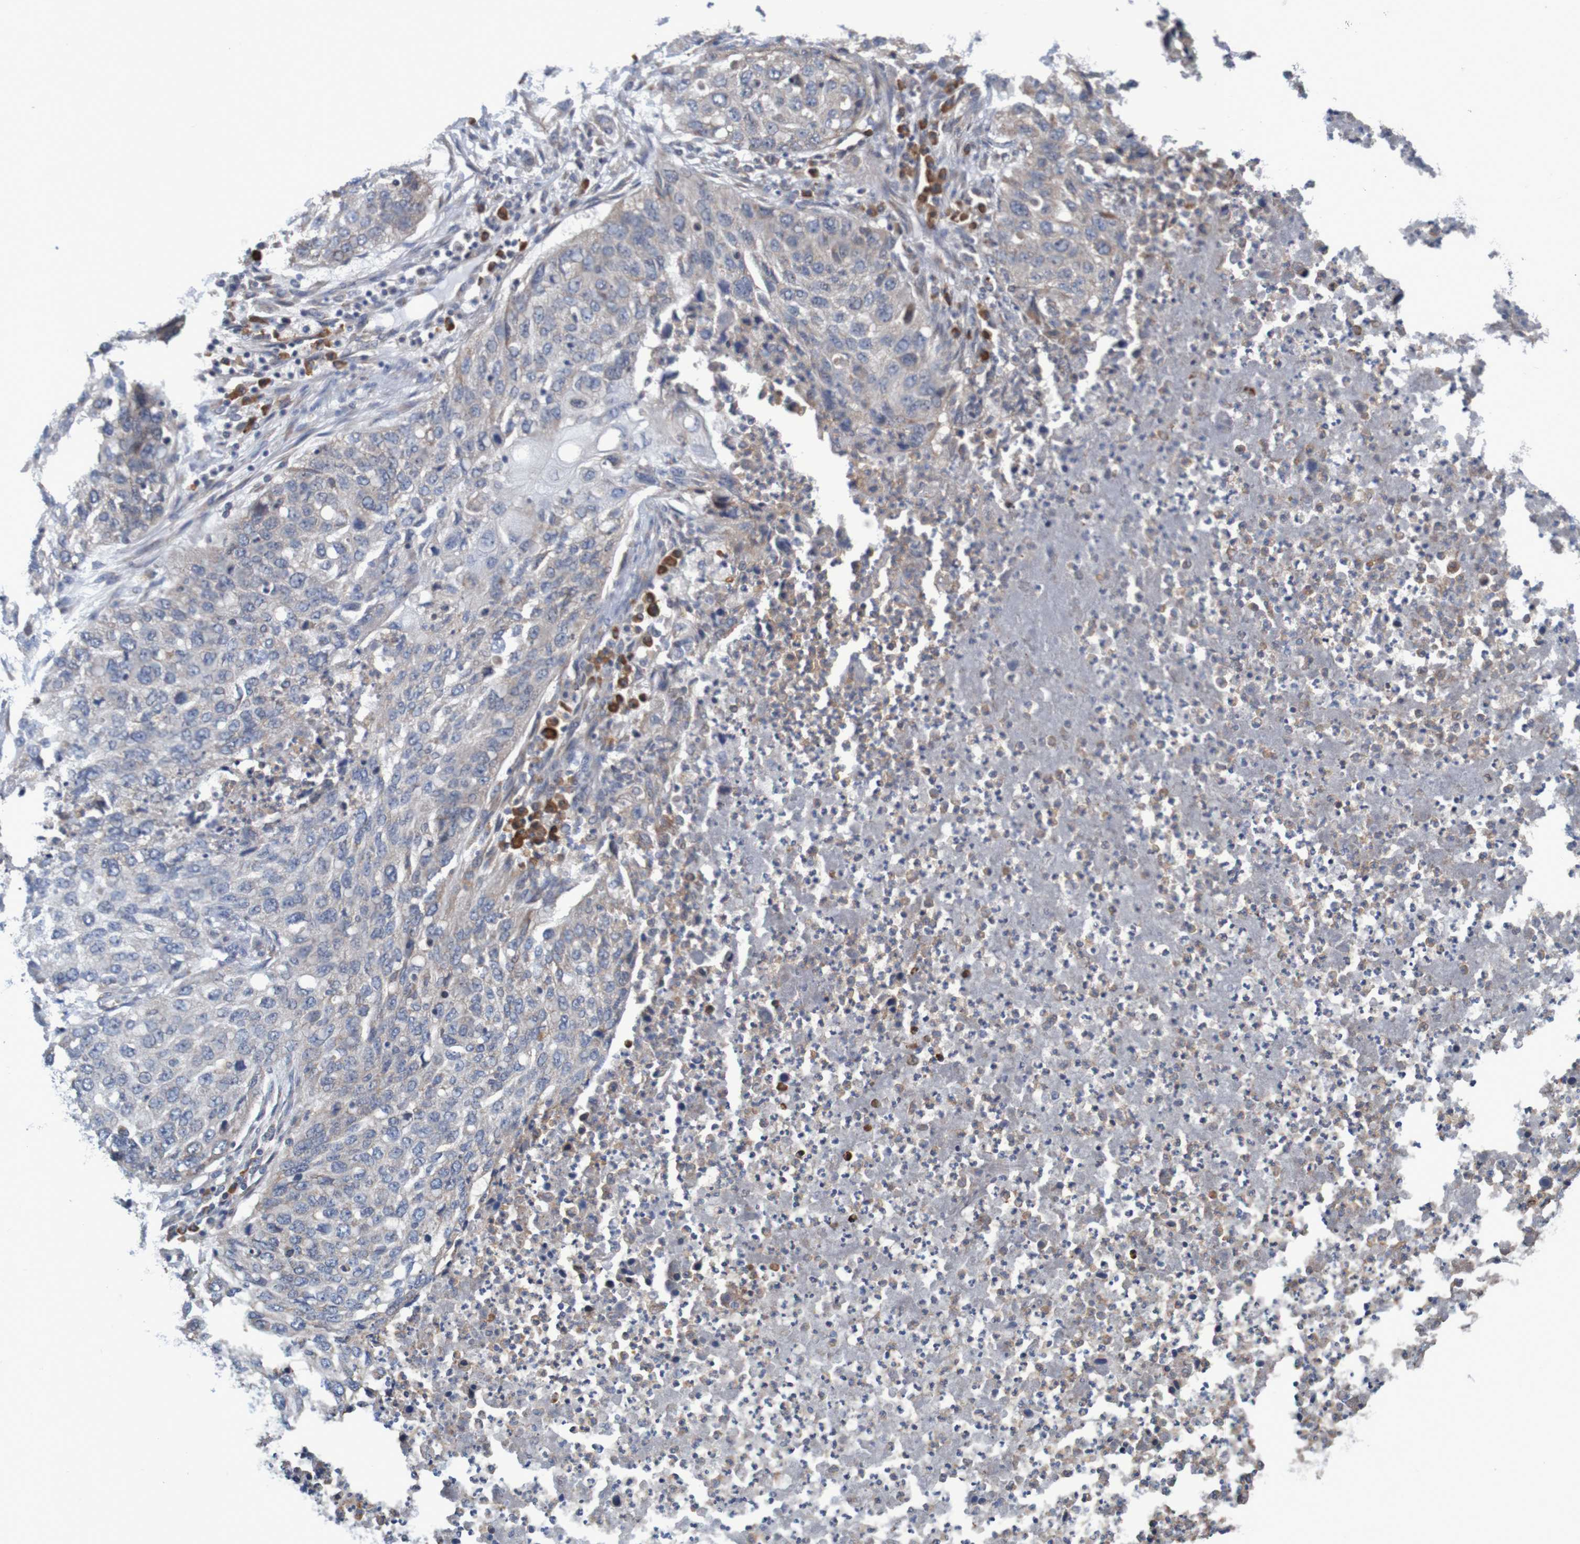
{"staining": {"intensity": "negative", "quantity": "none", "location": "none"}, "tissue": "lung cancer", "cell_type": "Tumor cells", "image_type": "cancer", "snomed": [{"axis": "morphology", "description": "Squamous cell carcinoma, NOS"}, {"axis": "topography", "description": "Lung"}], "caption": "IHC histopathology image of human lung squamous cell carcinoma stained for a protein (brown), which displays no staining in tumor cells.", "gene": "CLDN18", "patient": {"sex": "female", "age": 63}}